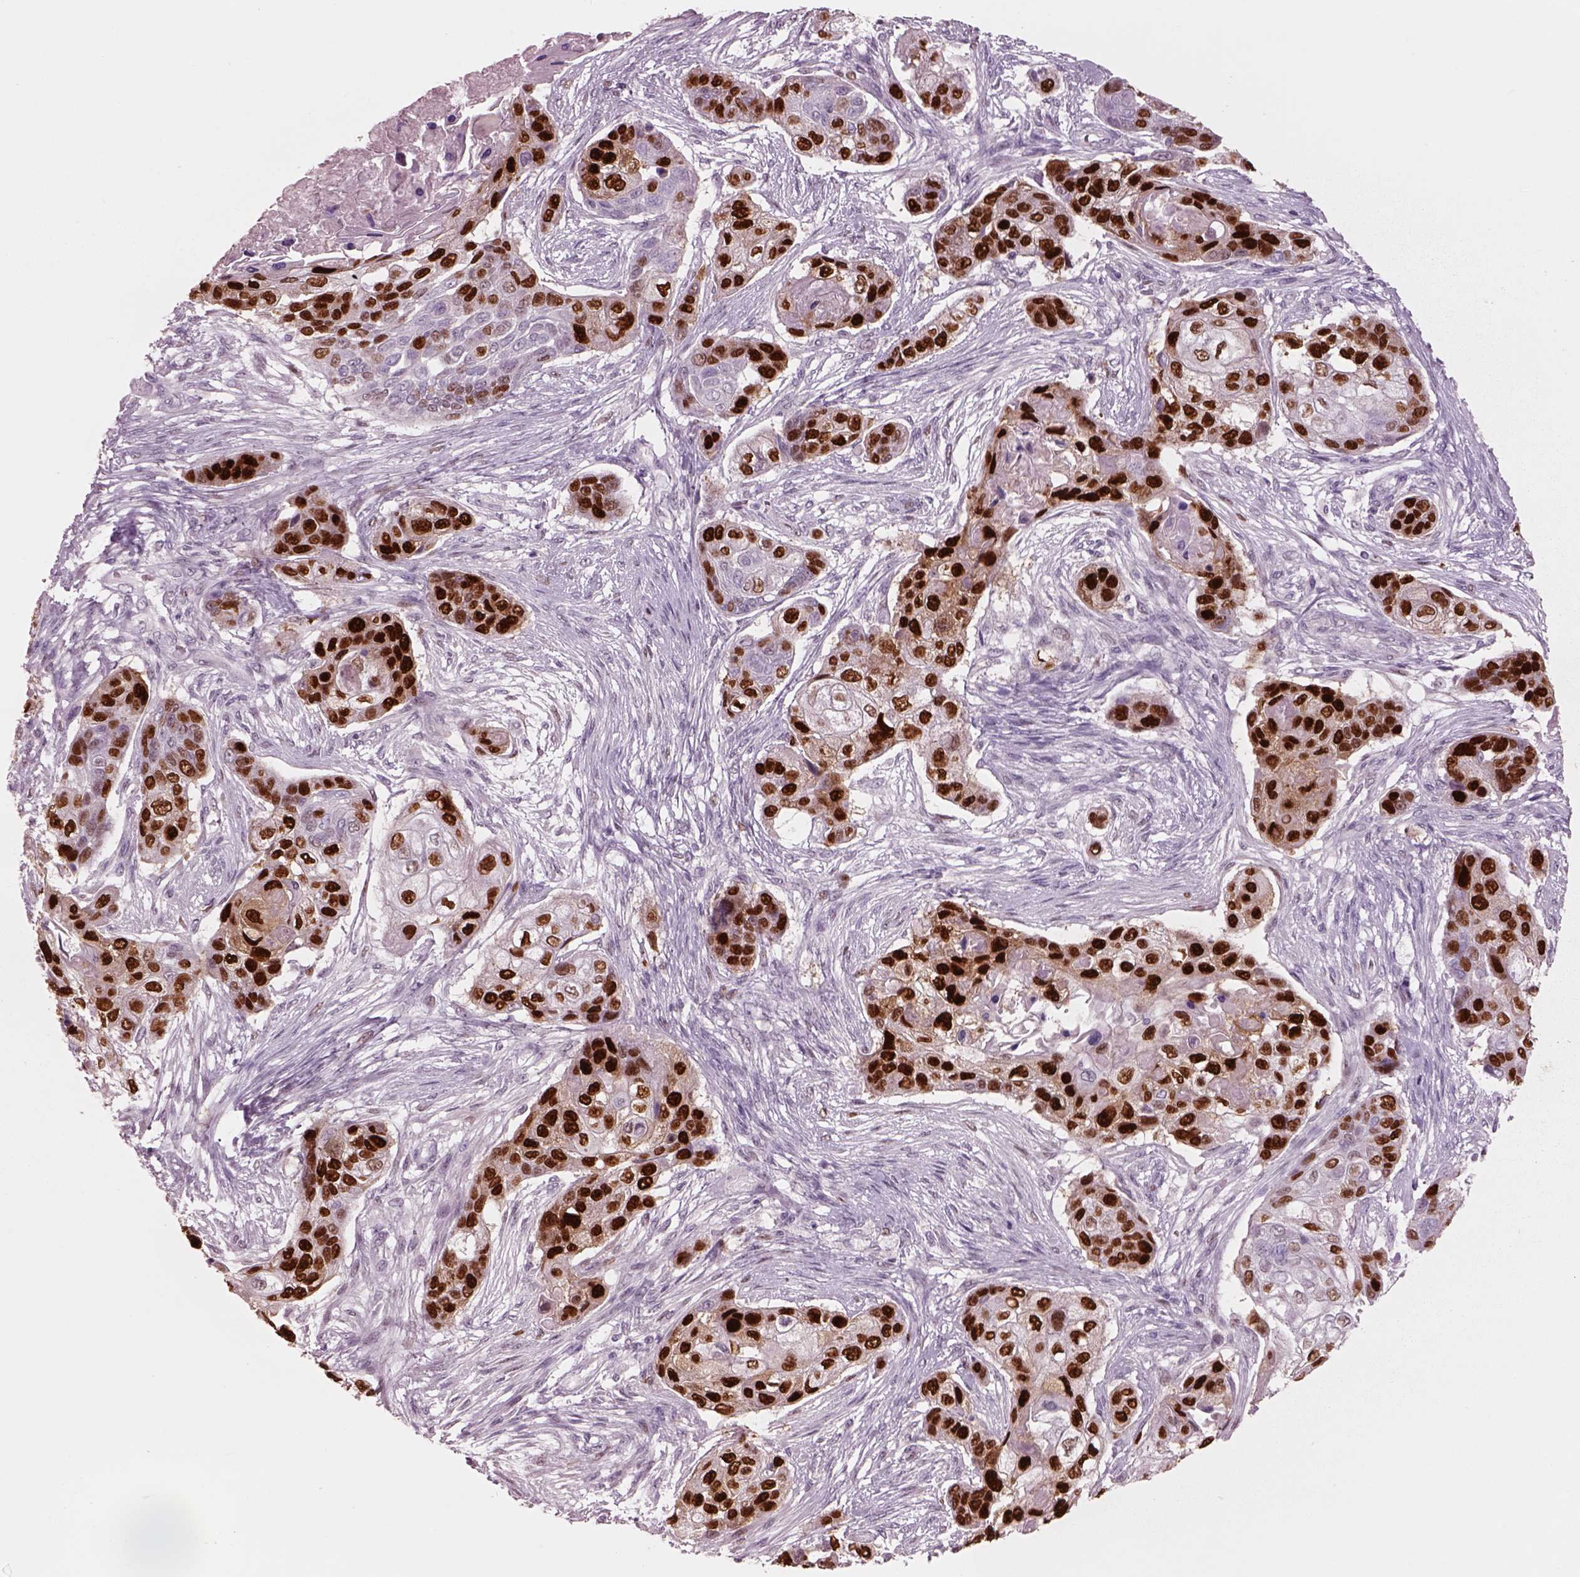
{"staining": {"intensity": "strong", "quantity": ">75%", "location": "nuclear"}, "tissue": "lung cancer", "cell_type": "Tumor cells", "image_type": "cancer", "snomed": [{"axis": "morphology", "description": "Squamous cell carcinoma, NOS"}, {"axis": "topography", "description": "Lung"}], "caption": "Immunohistochemical staining of human lung cancer displays strong nuclear protein positivity in about >75% of tumor cells.", "gene": "SOX9", "patient": {"sex": "male", "age": 69}}